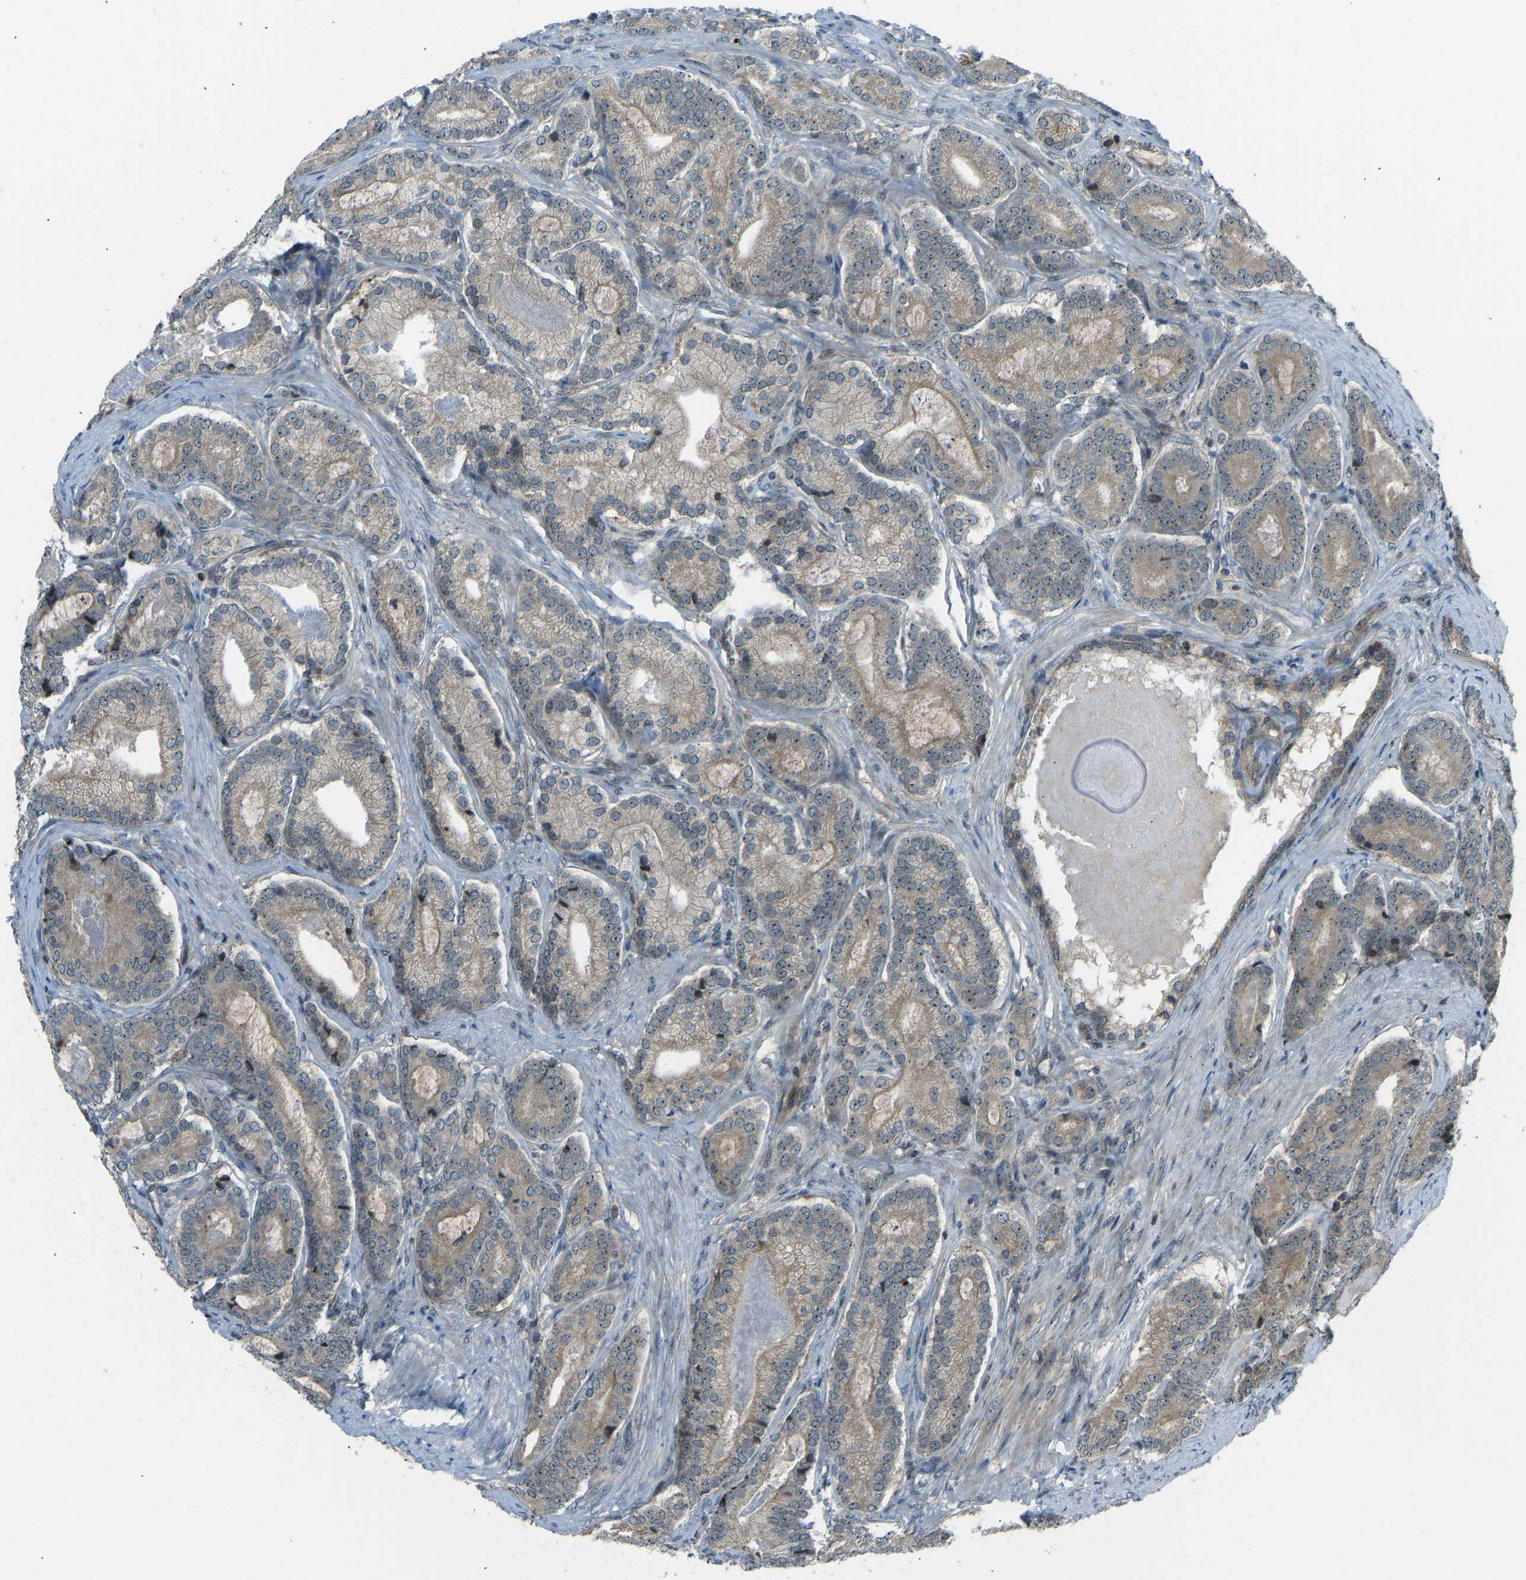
{"staining": {"intensity": "moderate", "quantity": ">75%", "location": "cytoplasmic/membranous"}, "tissue": "prostate cancer", "cell_type": "Tumor cells", "image_type": "cancer", "snomed": [{"axis": "morphology", "description": "Adenocarcinoma, High grade"}, {"axis": "topography", "description": "Prostate"}], "caption": "Prostate cancer stained with a protein marker reveals moderate staining in tumor cells.", "gene": "SVOPL", "patient": {"sex": "male", "age": 60}}